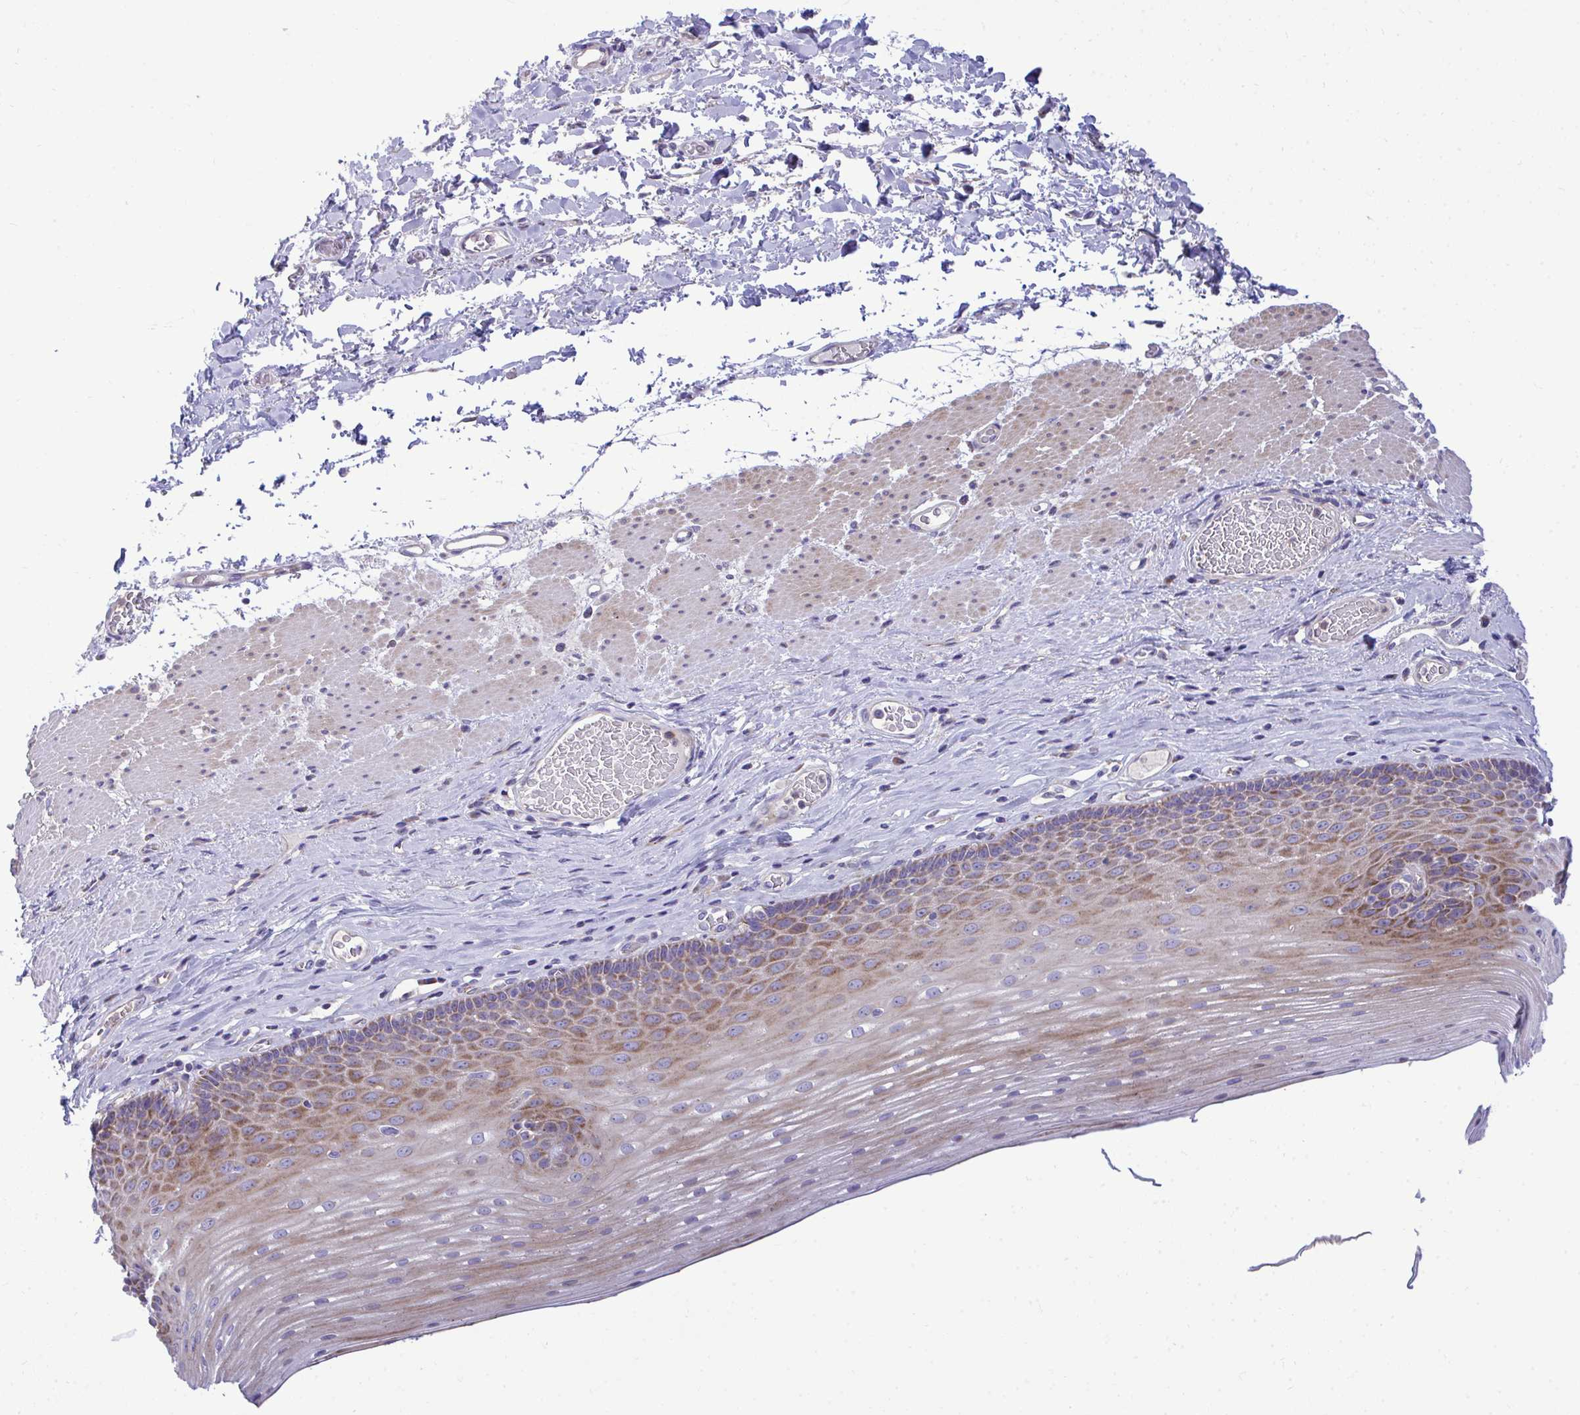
{"staining": {"intensity": "moderate", "quantity": "25%-75%", "location": "cytoplasmic/membranous"}, "tissue": "esophagus", "cell_type": "Squamous epithelial cells", "image_type": "normal", "snomed": [{"axis": "morphology", "description": "Normal tissue, NOS"}, {"axis": "topography", "description": "Esophagus"}], "caption": "Esophagus was stained to show a protein in brown. There is medium levels of moderate cytoplasmic/membranous expression in approximately 25%-75% of squamous epithelial cells. Immunohistochemistry (ihc) stains the protein of interest in brown and the nuclei are stained blue.", "gene": "MRPS16", "patient": {"sex": "male", "age": 62}}